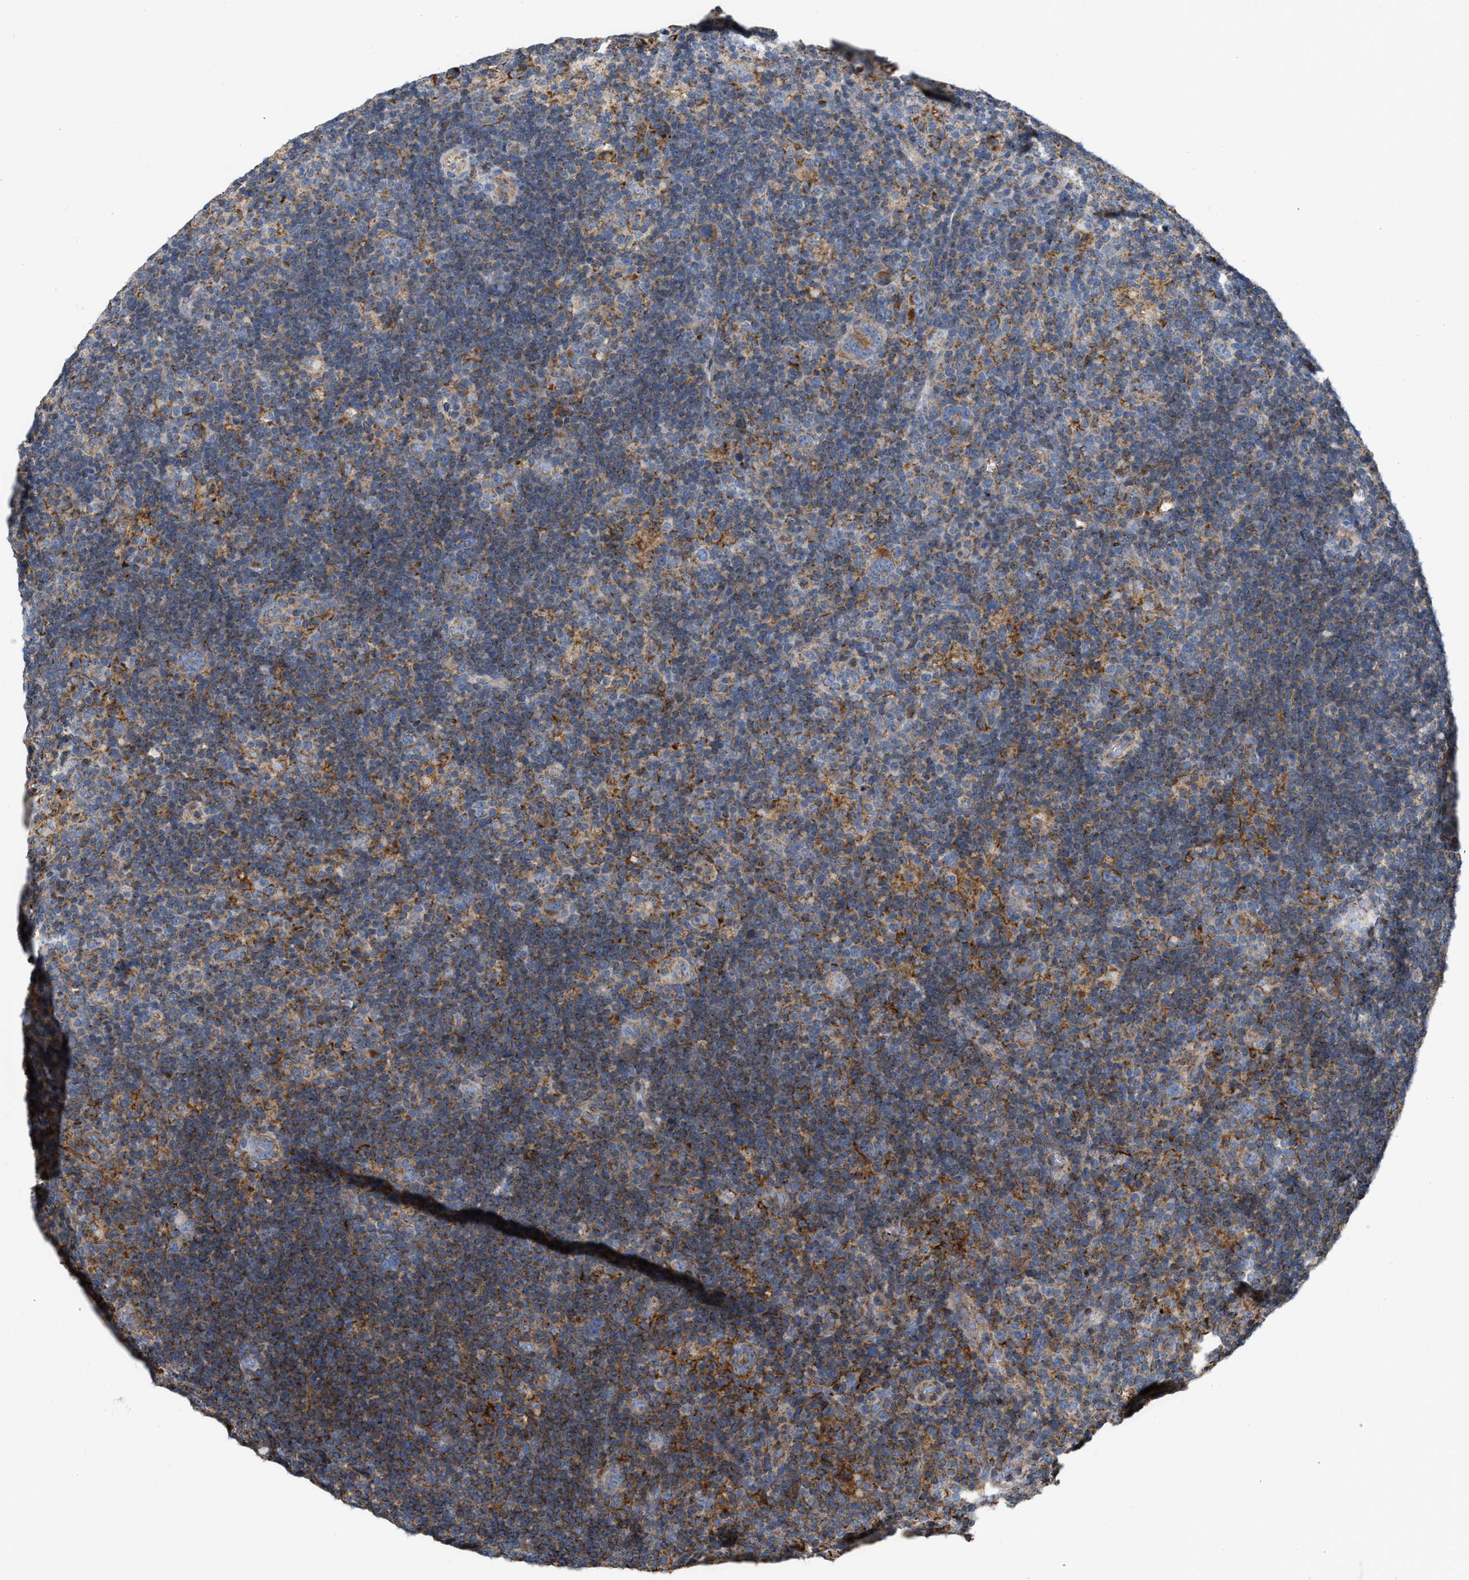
{"staining": {"intensity": "moderate", "quantity": ">75%", "location": "cytoplasmic/membranous"}, "tissue": "lymphoma", "cell_type": "Tumor cells", "image_type": "cancer", "snomed": [{"axis": "morphology", "description": "Hodgkin's disease, NOS"}, {"axis": "topography", "description": "Lymph node"}], "caption": "IHC photomicrograph of neoplastic tissue: human Hodgkin's disease stained using IHC demonstrates medium levels of moderate protein expression localized specifically in the cytoplasmic/membranous of tumor cells, appearing as a cytoplasmic/membranous brown color.", "gene": "GRB10", "patient": {"sex": "female", "age": 57}}